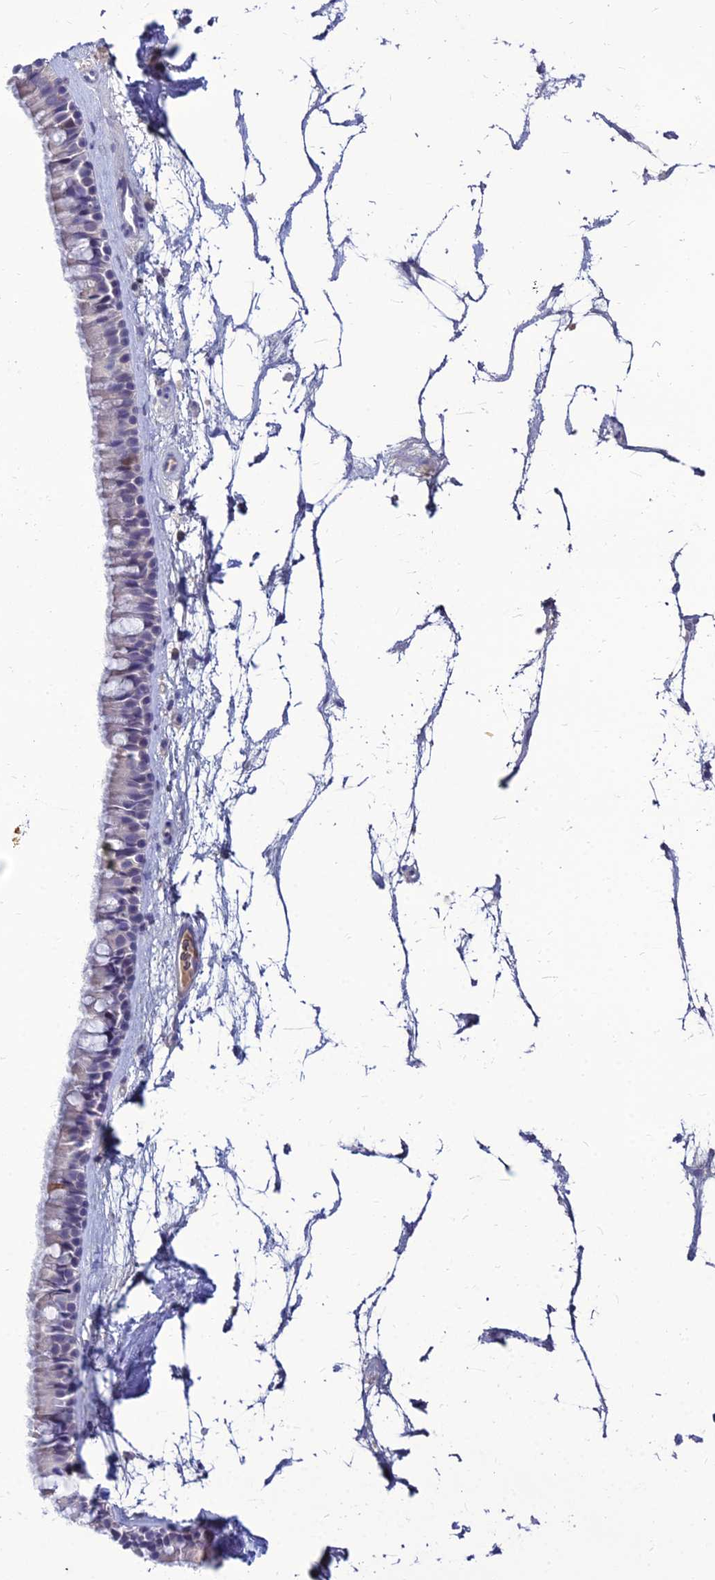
{"staining": {"intensity": "negative", "quantity": "none", "location": "none"}, "tissue": "nasopharynx", "cell_type": "Respiratory epithelial cells", "image_type": "normal", "snomed": [{"axis": "morphology", "description": "Normal tissue, NOS"}, {"axis": "topography", "description": "Nasopharynx"}], "caption": "Unremarkable nasopharynx was stained to show a protein in brown. There is no significant staining in respiratory epithelial cells. Nuclei are stained in blue.", "gene": "GOLGA6A", "patient": {"sex": "male", "age": 64}}